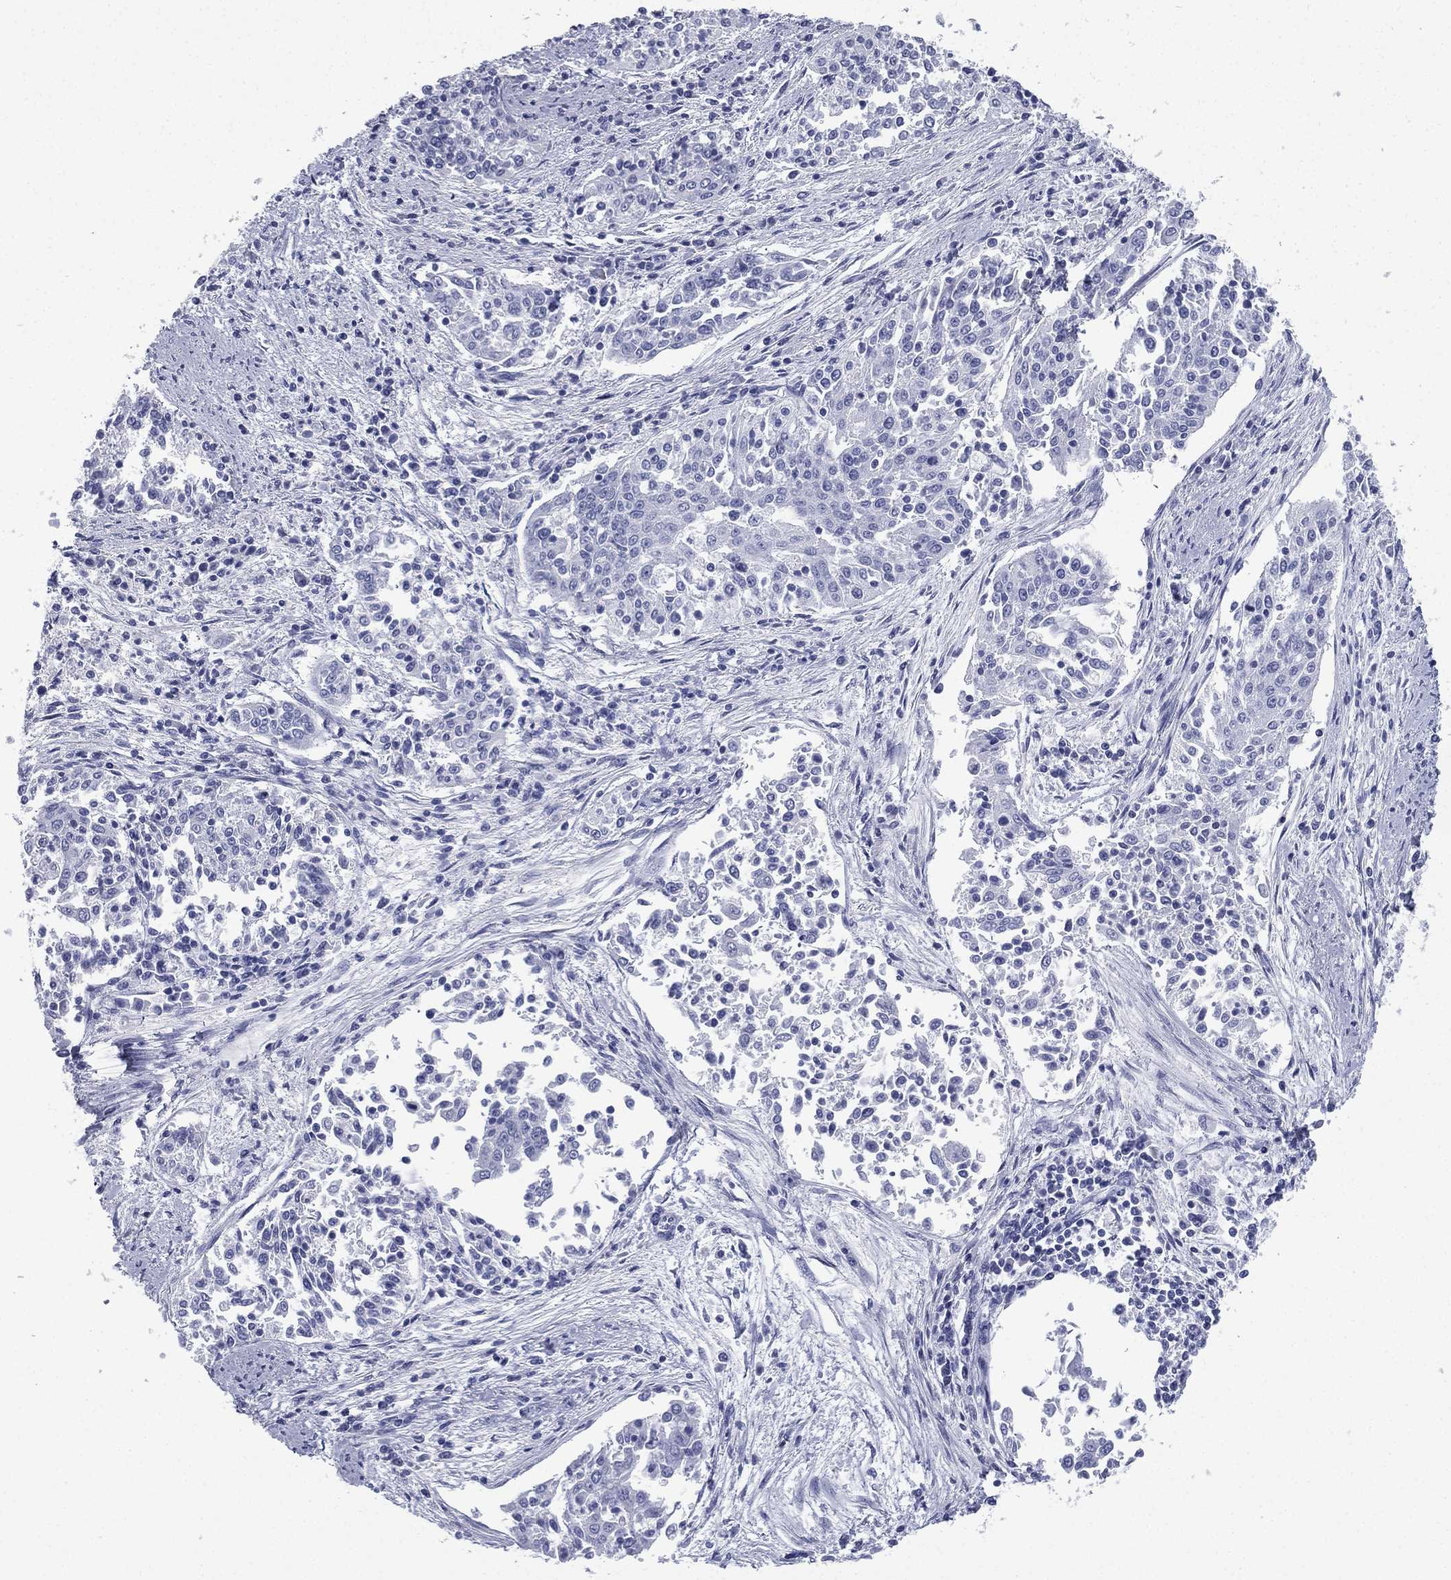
{"staining": {"intensity": "negative", "quantity": "none", "location": "none"}, "tissue": "cervical cancer", "cell_type": "Tumor cells", "image_type": "cancer", "snomed": [{"axis": "morphology", "description": "Squamous cell carcinoma, NOS"}, {"axis": "topography", "description": "Cervix"}], "caption": "Immunohistochemistry image of human cervical cancer (squamous cell carcinoma) stained for a protein (brown), which demonstrates no expression in tumor cells.", "gene": "FCER2", "patient": {"sex": "female", "age": 41}}